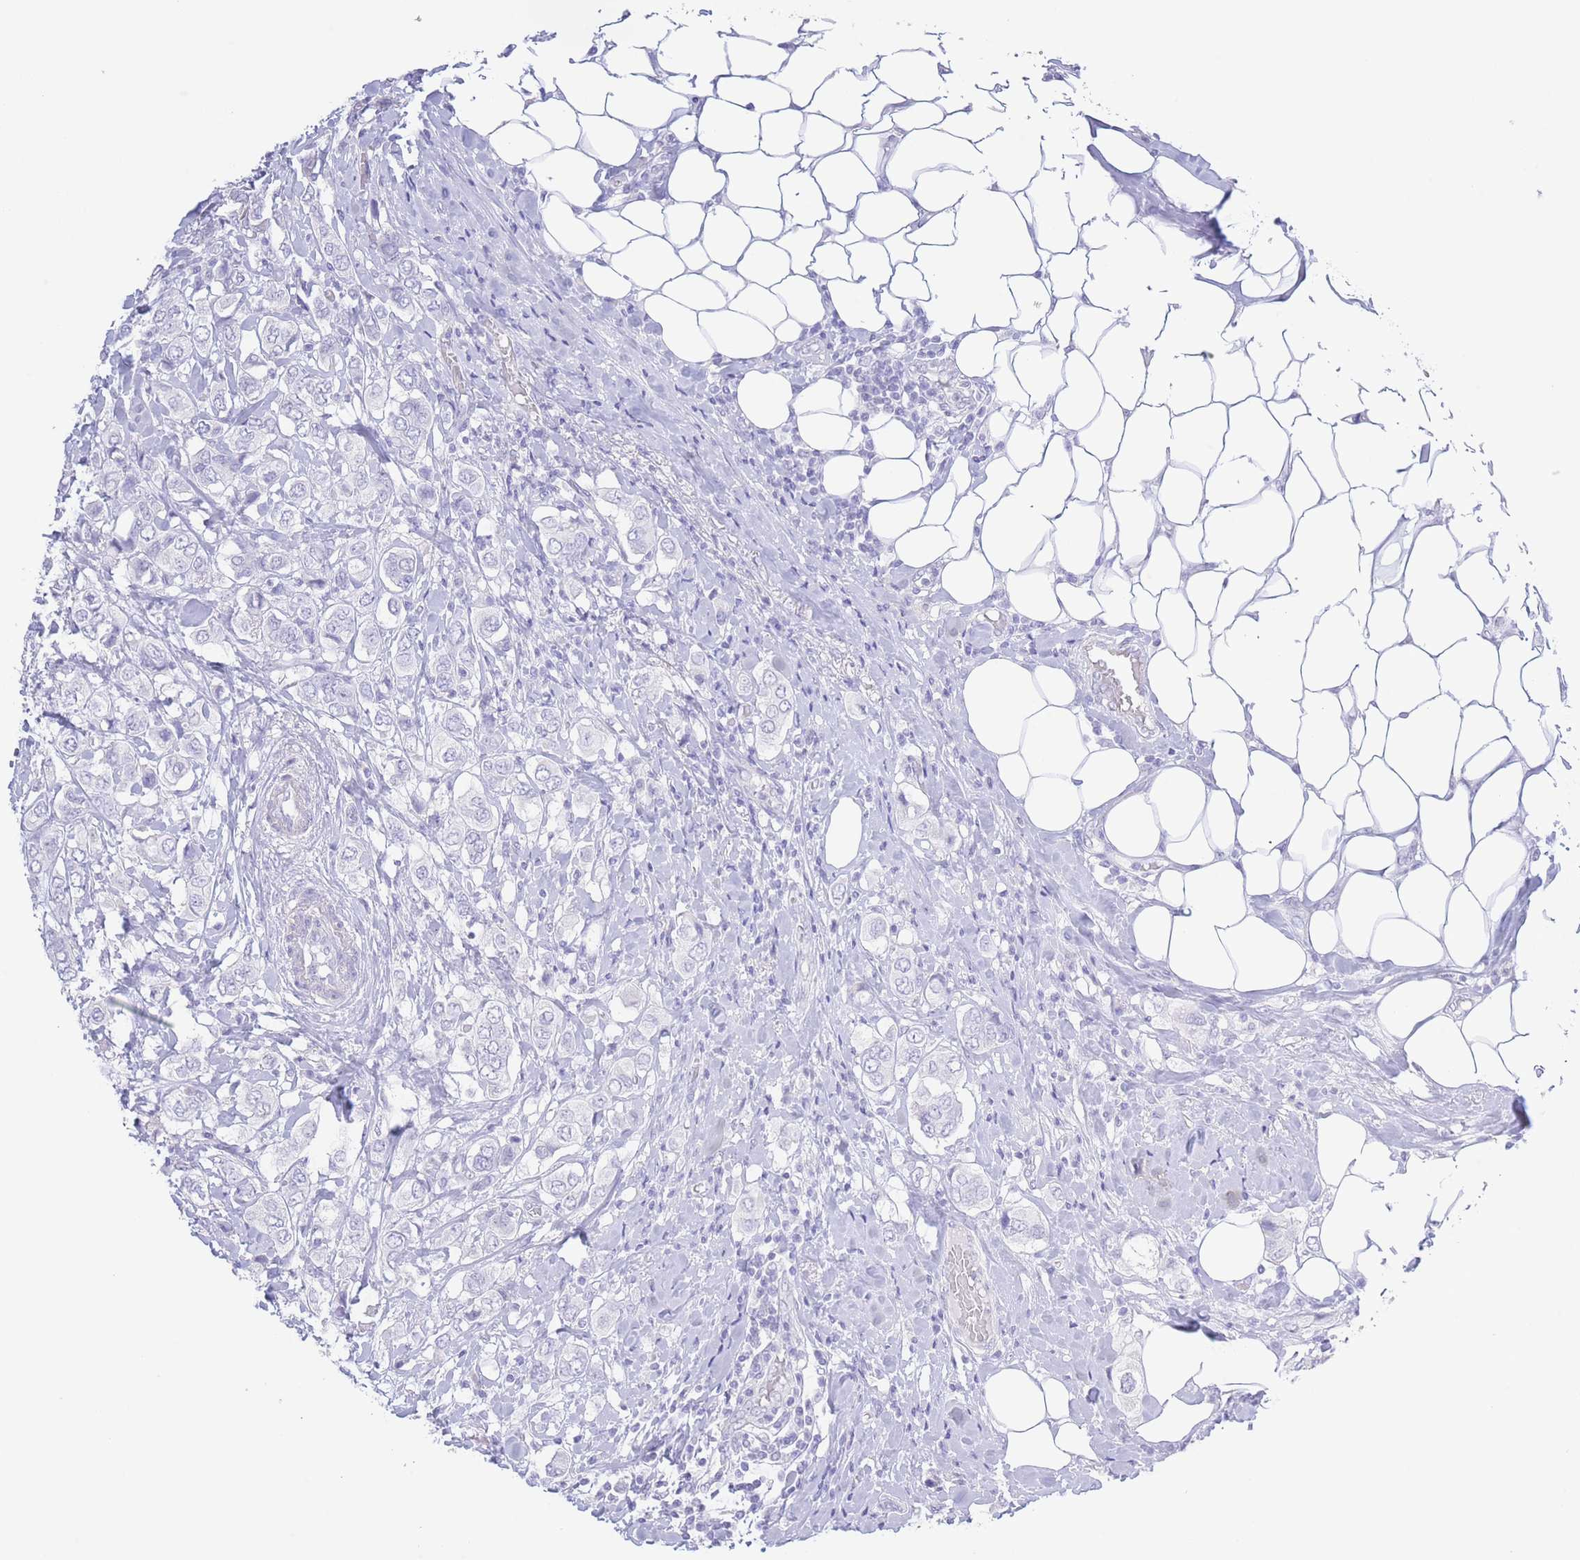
{"staining": {"intensity": "negative", "quantity": "none", "location": "none"}, "tissue": "breast cancer", "cell_type": "Tumor cells", "image_type": "cancer", "snomed": [{"axis": "morphology", "description": "Lobular carcinoma"}, {"axis": "topography", "description": "Breast"}], "caption": "High power microscopy photomicrograph of an IHC image of breast lobular carcinoma, revealing no significant positivity in tumor cells. Brightfield microscopy of immunohistochemistry (IHC) stained with DAB (3,3'-diaminobenzidine) (brown) and hematoxylin (blue), captured at high magnification.", "gene": "PKLR", "patient": {"sex": "female", "age": 51}}